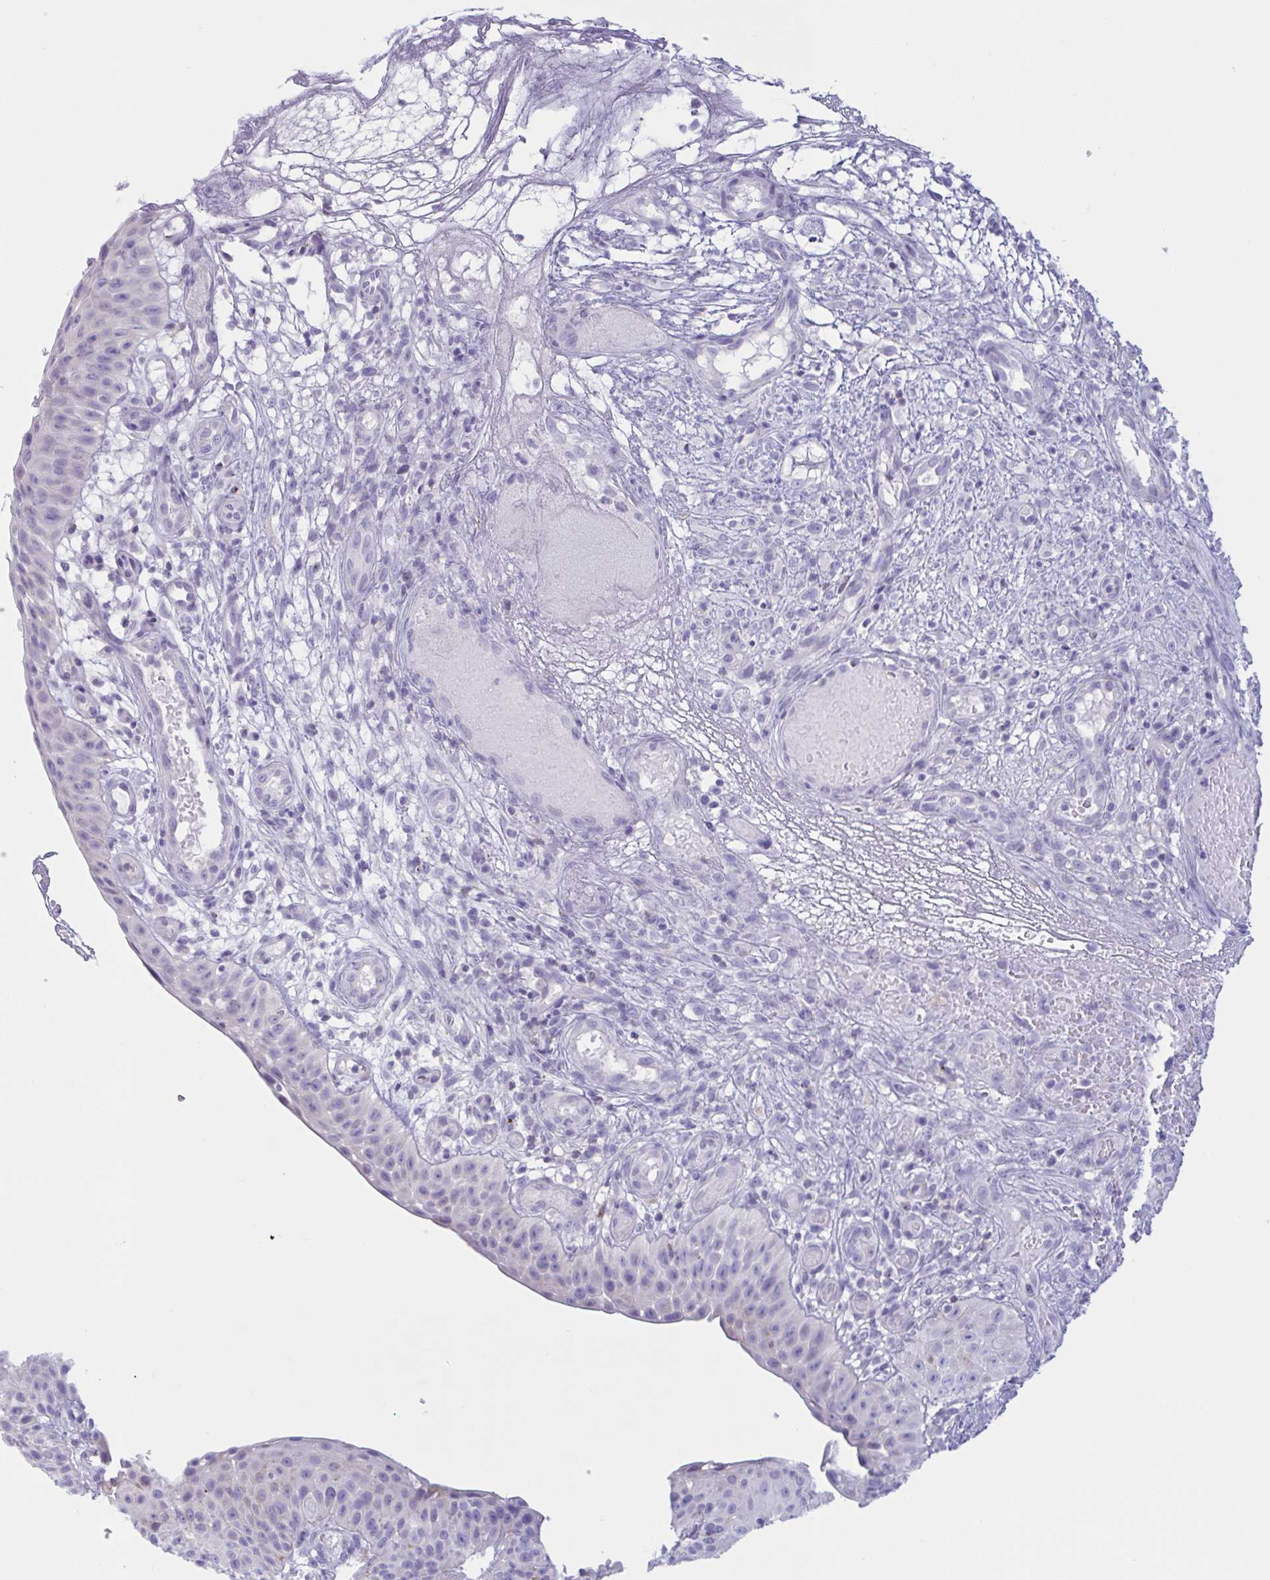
{"staining": {"intensity": "moderate", "quantity": "<25%", "location": "cytoplasmic/membranous"}, "tissue": "nasopharynx", "cell_type": "Respiratory epithelial cells", "image_type": "normal", "snomed": [{"axis": "morphology", "description": "Normal tissue, NOS"}, {"axis": "morphology", "description": "Inflammation, NOS"}, {"axis": "topography", "description": "Nasopharynx"}], "caption": "Protein expression analysis of unremarkable human nasopharynx reveals moderate cytoplasmic/membranous positivity in about <25% of respiratory epithelial cells.", "gene": "XCL1", "patient": {"sex": "male", "age": 54}}